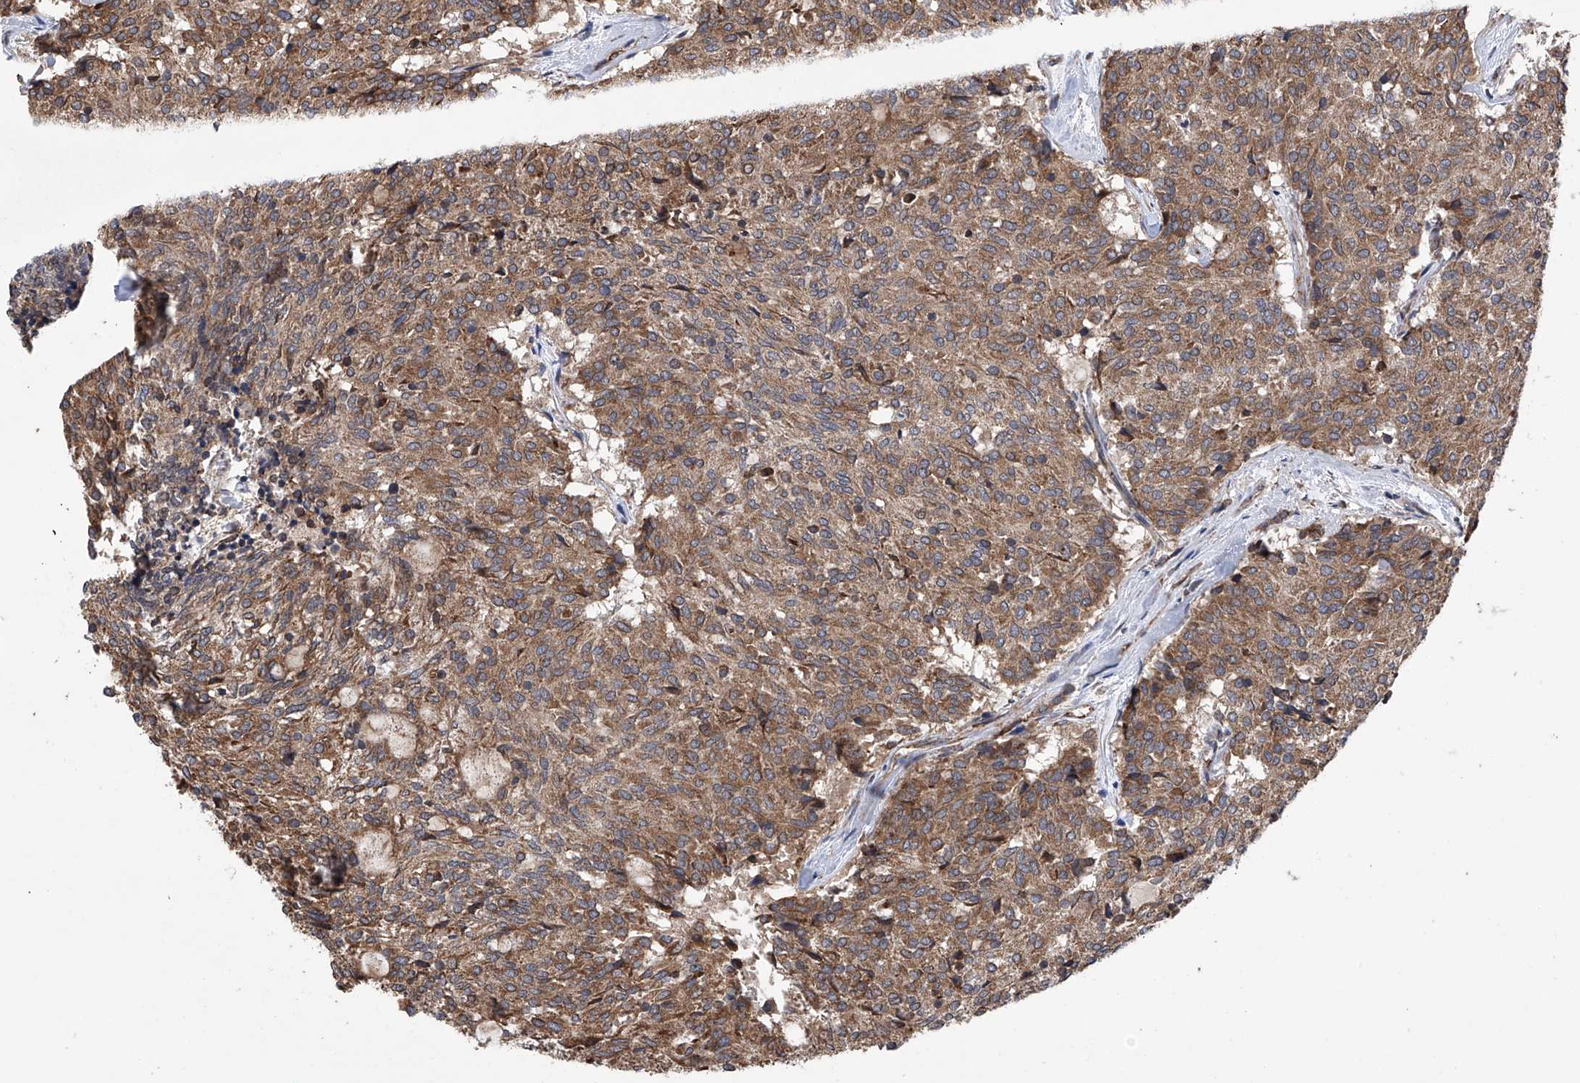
{"staining": {"intensity": "moderate", "quantity": ">75%", "location": "cytoplasmic/membranous"}, "tissue": "carcinoid", "cell_type": "Tumor cells", "image_type": "cancer", "snomed": [{"axis": "morphology", "description": "Carcinoid, malignant, NOS"}, {"axis": "topography", "description": "Pancreas"}], "caption": "High-magnification brightfield microscopy of carcinoid stained with DAB (brown) and counterstained with hematoxylin (blue). tumor cells exhibit moderate cytoplasmic/membranous positivity is appreciated in approximately>75% of cells.", "gene": "DNAH8", "patient": {"sex": "female", "age": 54}}